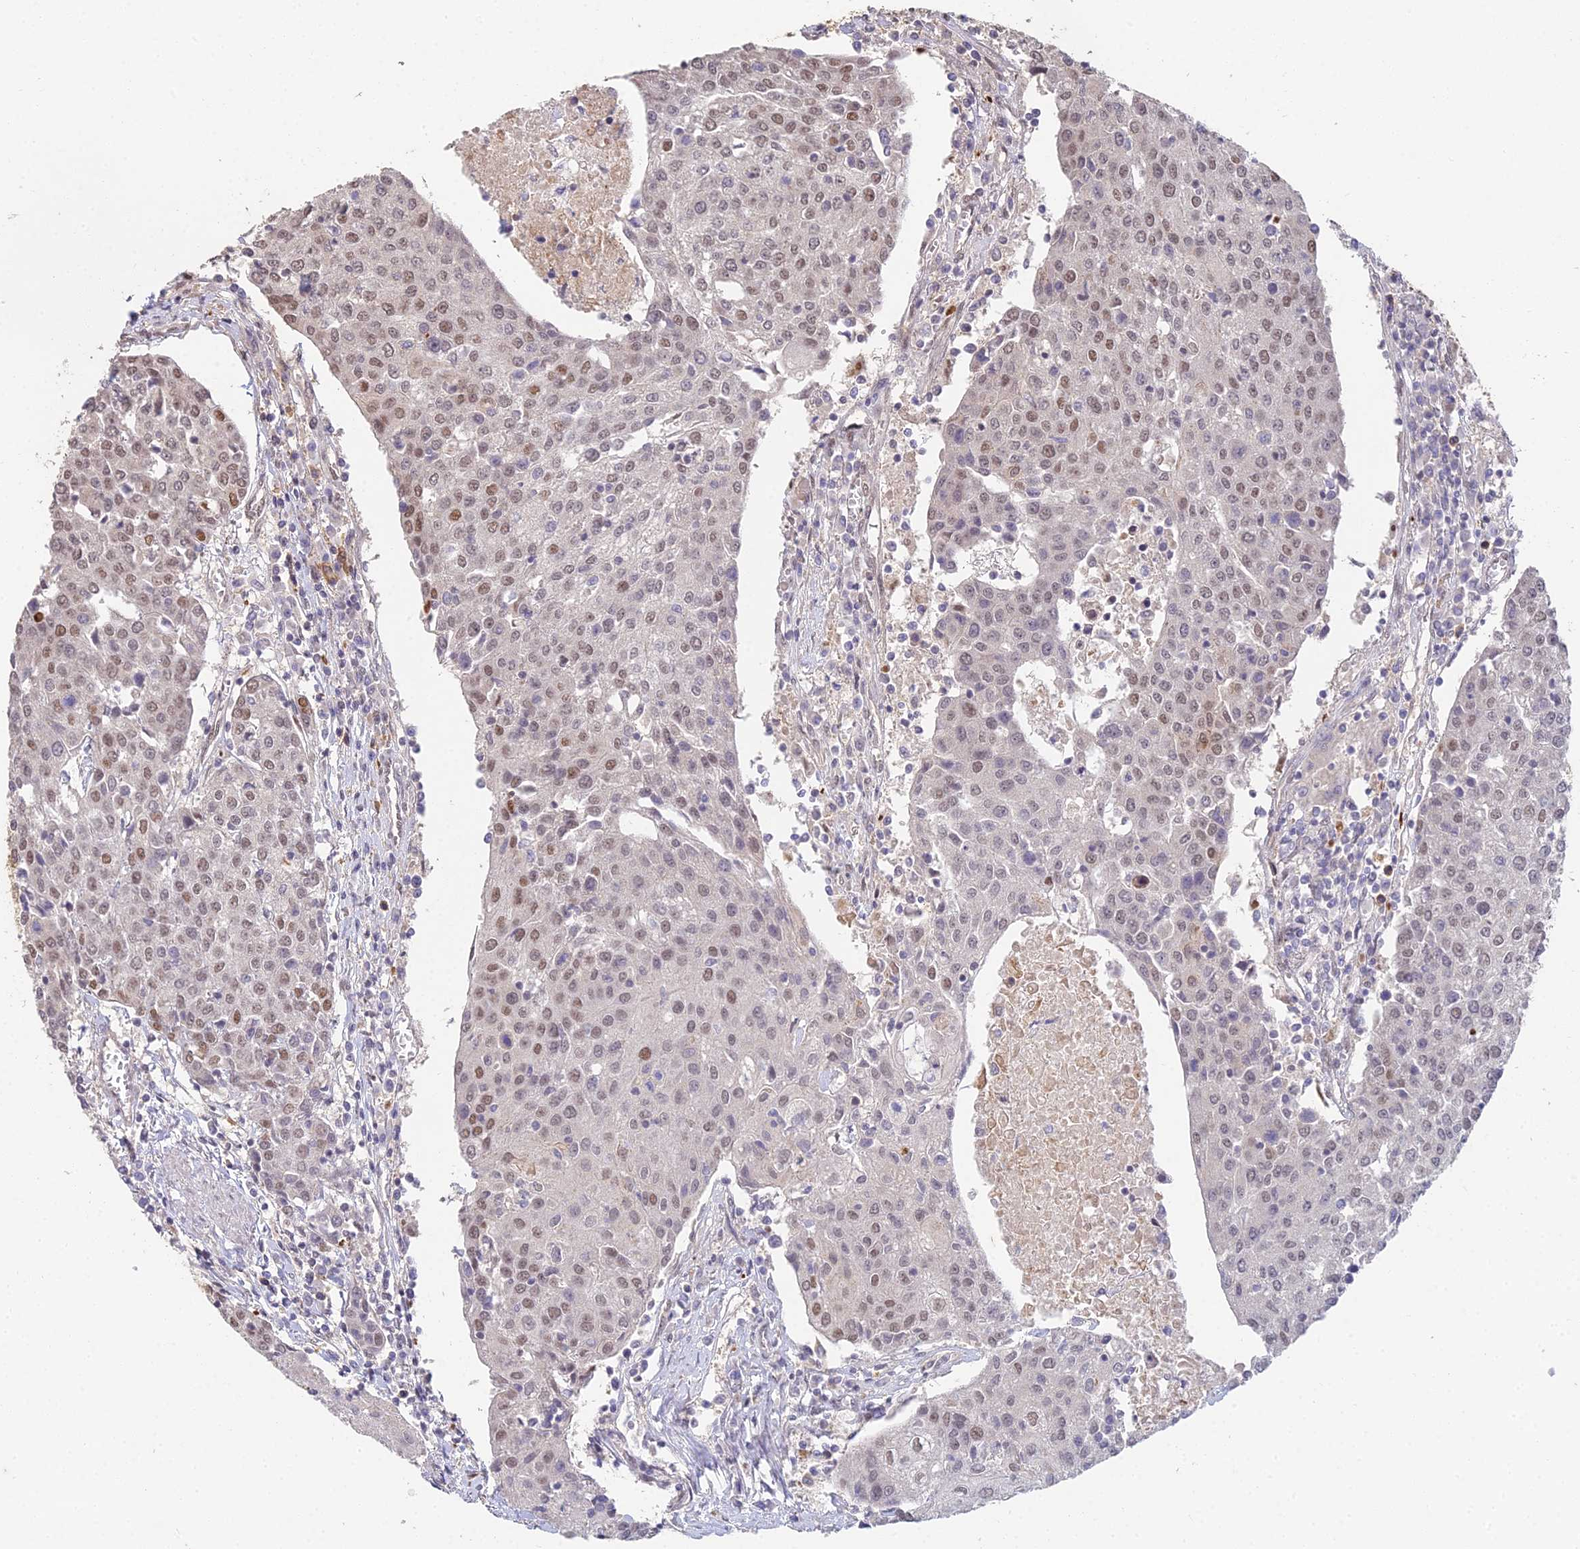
{"staining": {"intensity": "moderate", "quantity": "25%-75%", "location": "nuclear"}, "tissue": "urothelial cancer", "cell_type": "Tumor cells", "image_type": "cancer", "snomed": [{"axis": "morphology", "description": "Urothelial carcinoma, High grade"}, {"axis": "topography", "description": "Urinary bladder"}], "caption": "Urothelial cancer stained for a protein (brown) exhibits moderate nuclear positive staining in approximately 25%-75% of tumor cells.", "gene": "ABHD17A", "patient": {"sex": "female", "age": 85}}